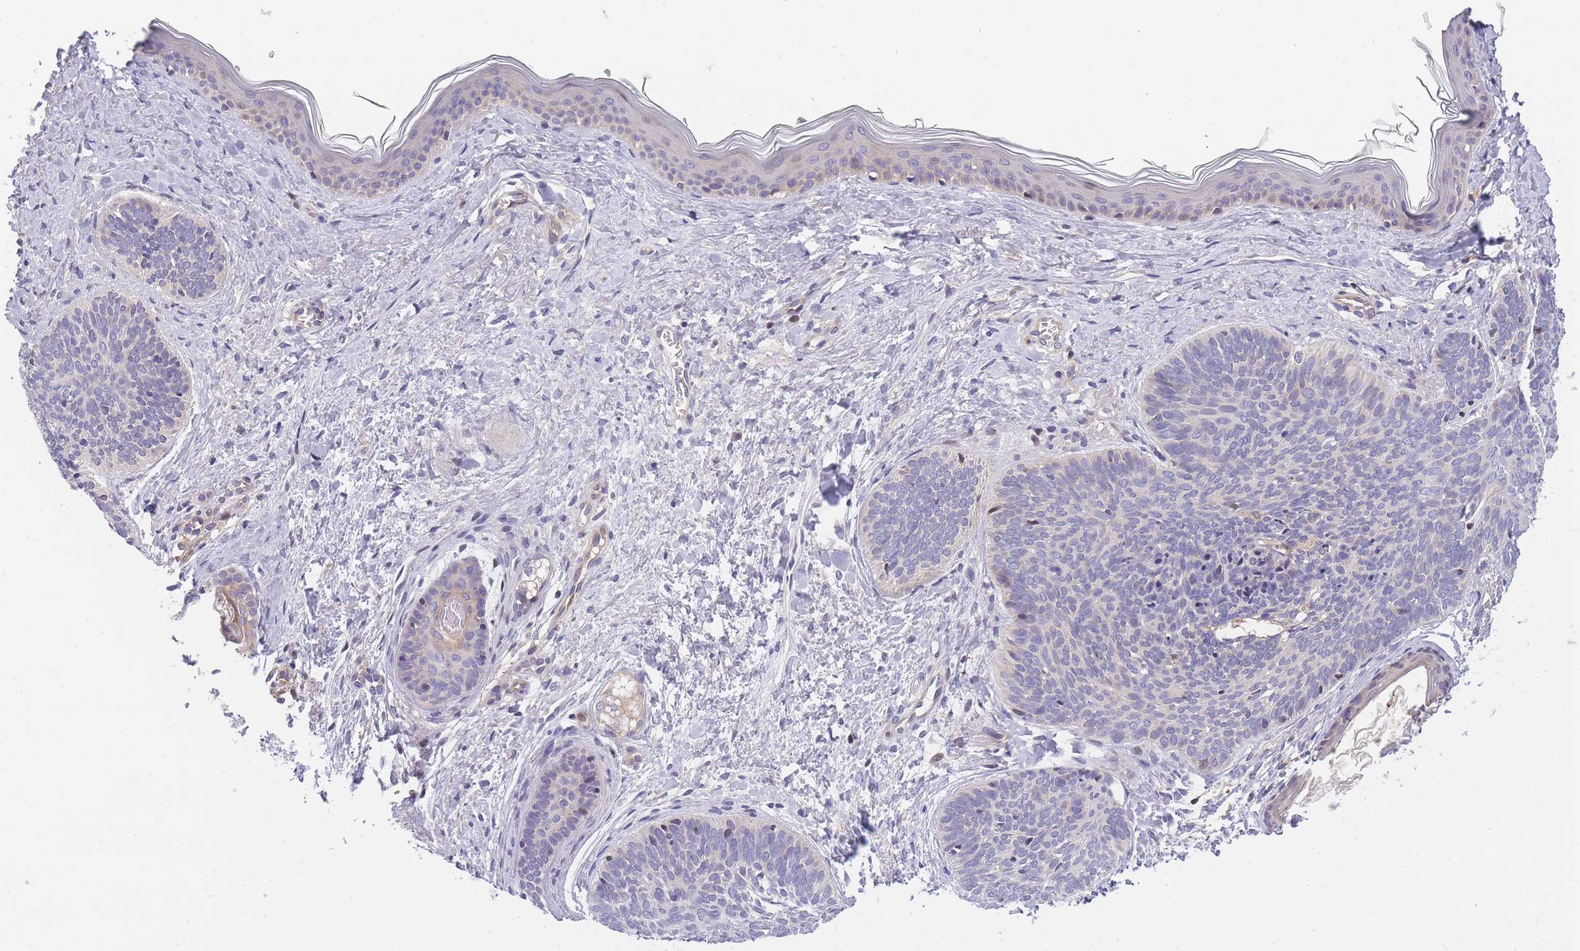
{"staining": {"intensity": "negative", "quantity": "none", "location": "none"}, "tissue": "skin cancer", "cell_type": "Tumor cells", "image_type": "cancer", "snomed": [{"axis": "morphology", "description": "Basal cell carcinoma"}, {"axis": "topography", "description": "Skin"}], "caption": "A high-resolution photomicrograph shows immunohistochemistry (IHC) staining of skin cancer (basal cell carcinoma), which reveals no significant positivity in tumor cells.", "gene": "CRYGN", "patient": {"sex": "female", "age": 81}}